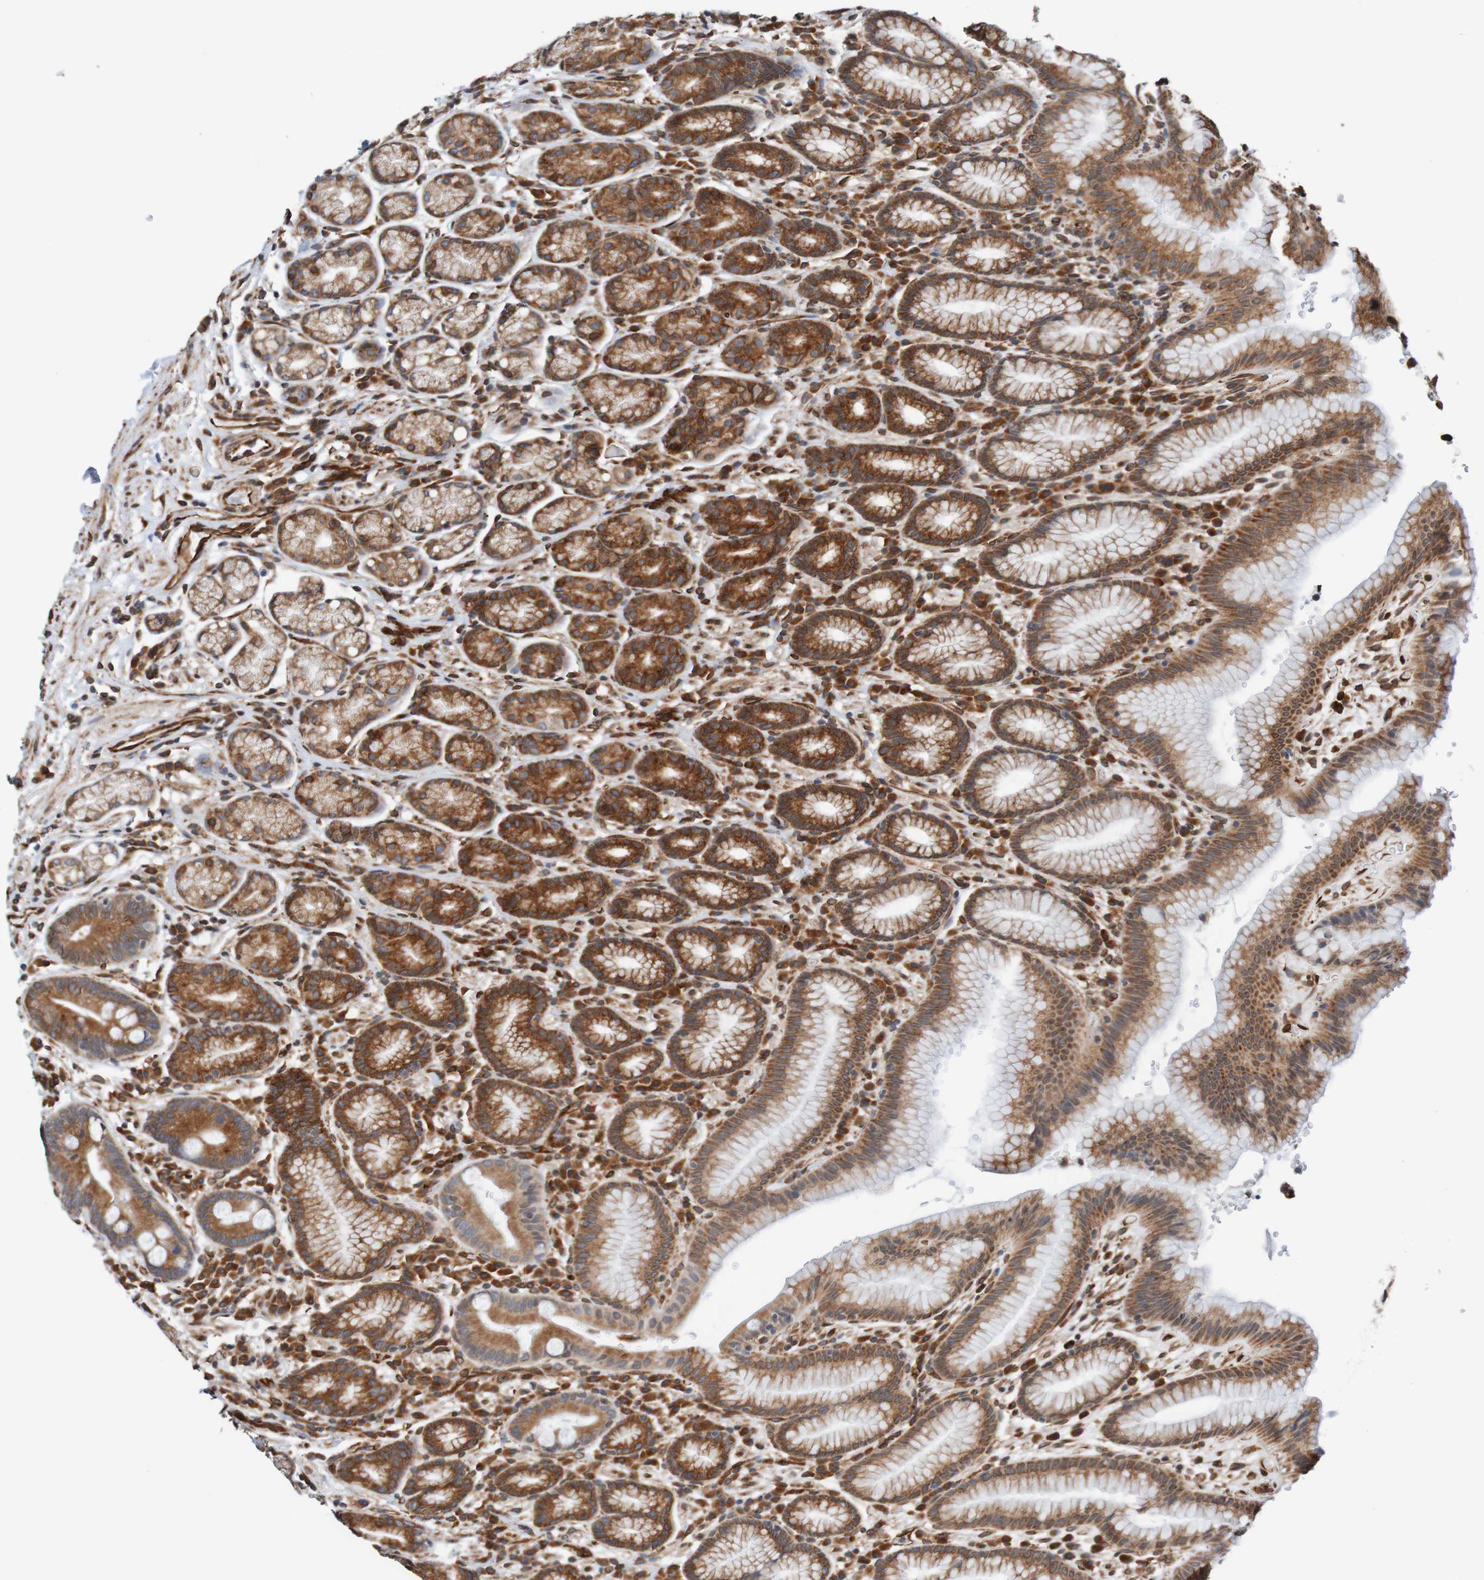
{"staining": {"intensity": "strong", "quantity": ">75%", "location": "cytoplasmic/membranous,nuclear"}, "tissue": "stomach", "cell_type": "Glandular cells", "image_type": "normal", "snomed": [{"axis": "morphology", "description": "Normal tissue, NOS"}, {"axis": "topography", "description": "Stomach, lower"}], "caption": "The histopathology image demonstrates a brown stain indicating the presence of a protein in the cytoplasmic/membranous,nuclear of glandular cells in stomach.", "gene": "TMEM109", "patient": {"sex": "male", "age": 52}}